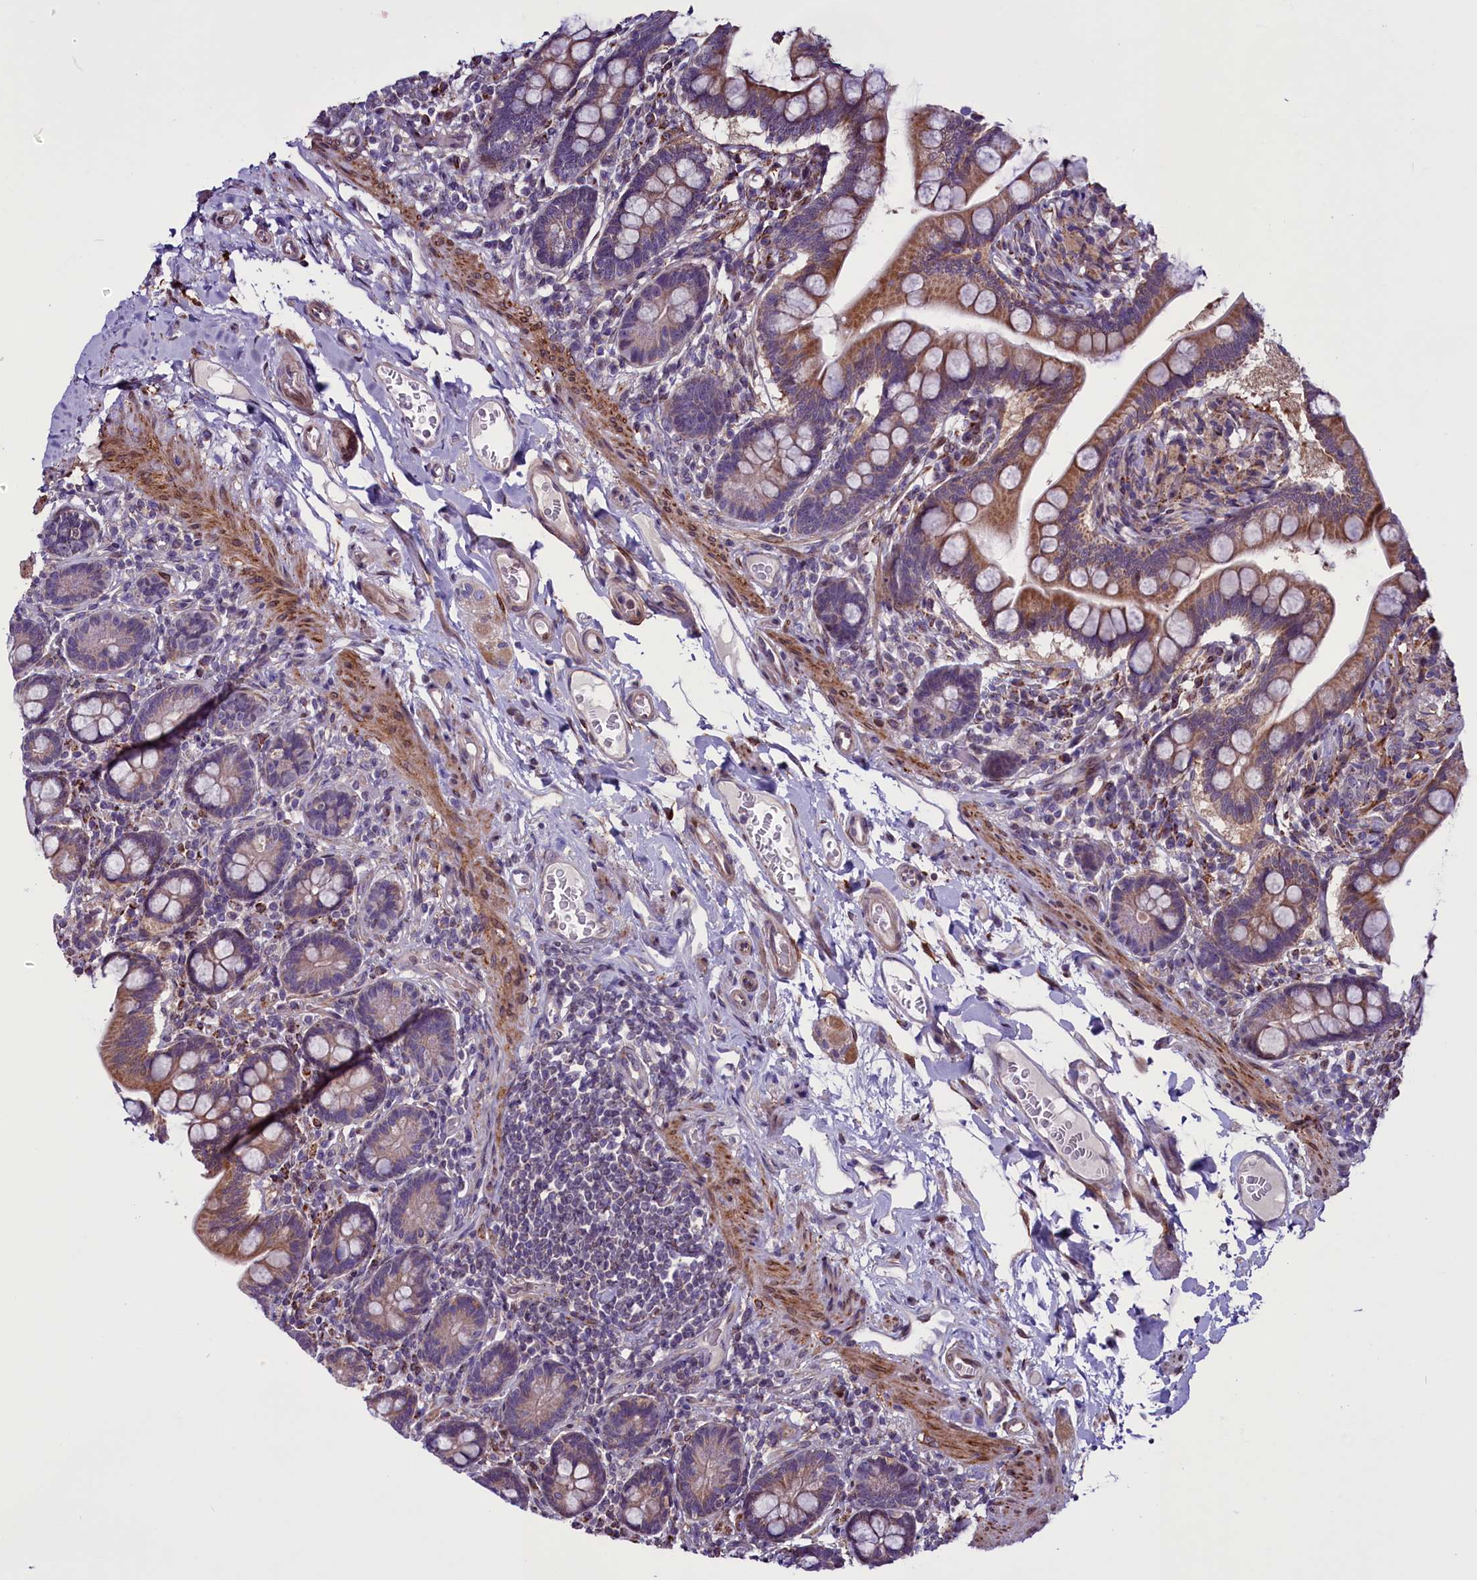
{"staining": {"intensity": "moderate", "quantity": ">75%", "location": "cytoplasmic/membranous"}, "tissue": "small intestine", "cell_type": "Glandular cells", "image_type": "normal", "snomed": [{"axis": "morphology", "description": "Normal tissue, NOS"}, {"axis": "topography", "description": "Small intestine"}], "caption": "Immunohistochemistry (IHC) micrograph of normal human small intestine stained for a protein (brown), which displays medium levels of moderate cytoplasmic/membranous expression in about >75% of glandular cells.", "gene": "MIEF2", "patient": {"sex": "female", "age": 64}}